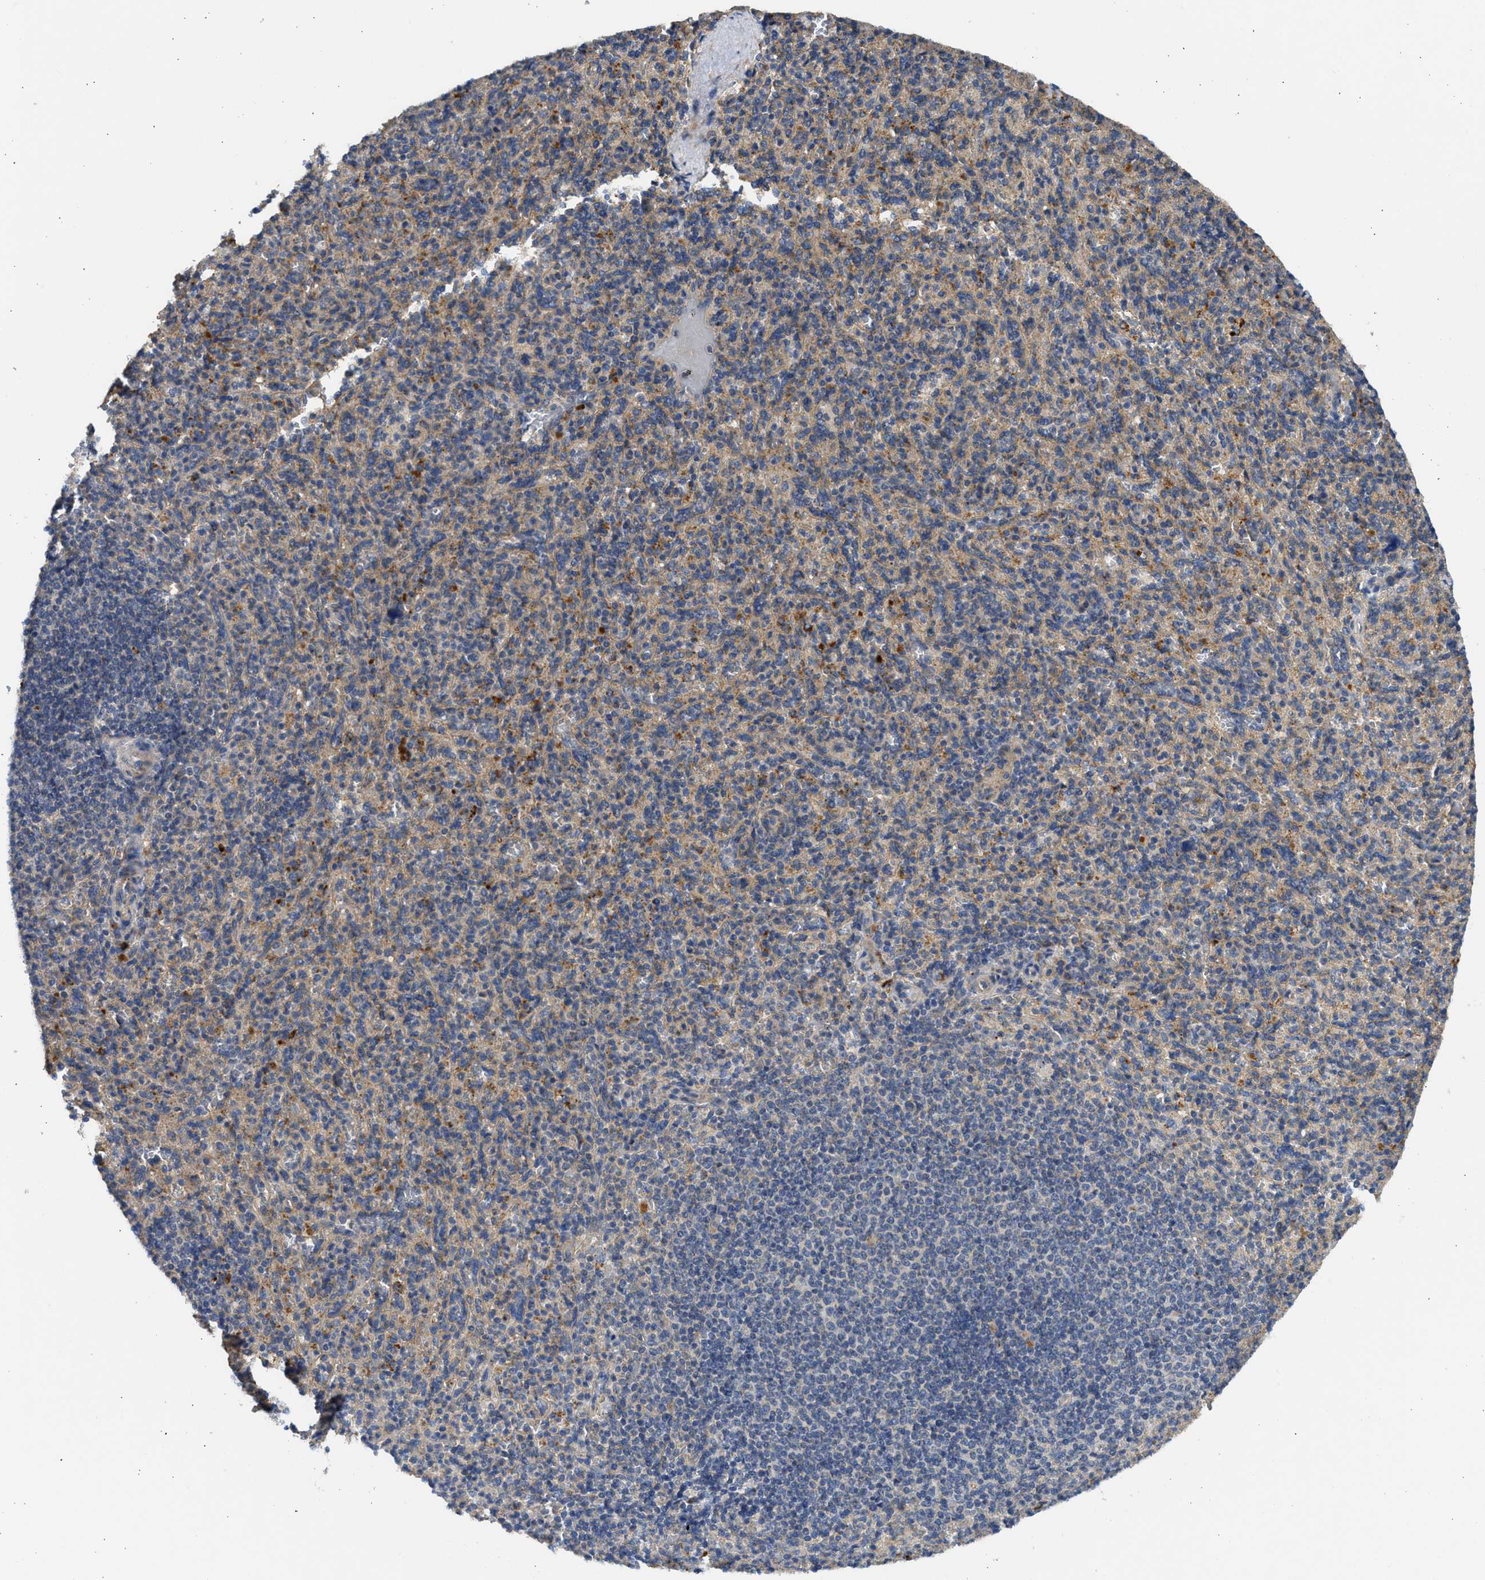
{"staining": {"intensity": "weak", "quantity": "25%-75%", "location": "cytoplasmic/membranous"}, "tissue": "spleen", "cell_type": "Cells in red pulp", "image_type": "normal", "snomed": [{"axis": "morphology", "description": "Normal tissue, NOS"}, {"axis": "topography", "description": "Spleen"}], "caption": "A high-resolution photomicrograph shows immunohistochemistry (IHC) staining of normal spleen, which reveals weak cytoplasmic/membranous staining in about 25%-75% of cells in red pulp.", "gene": "CSRNP2", "patient": {"sex": "male", "age": 36}}